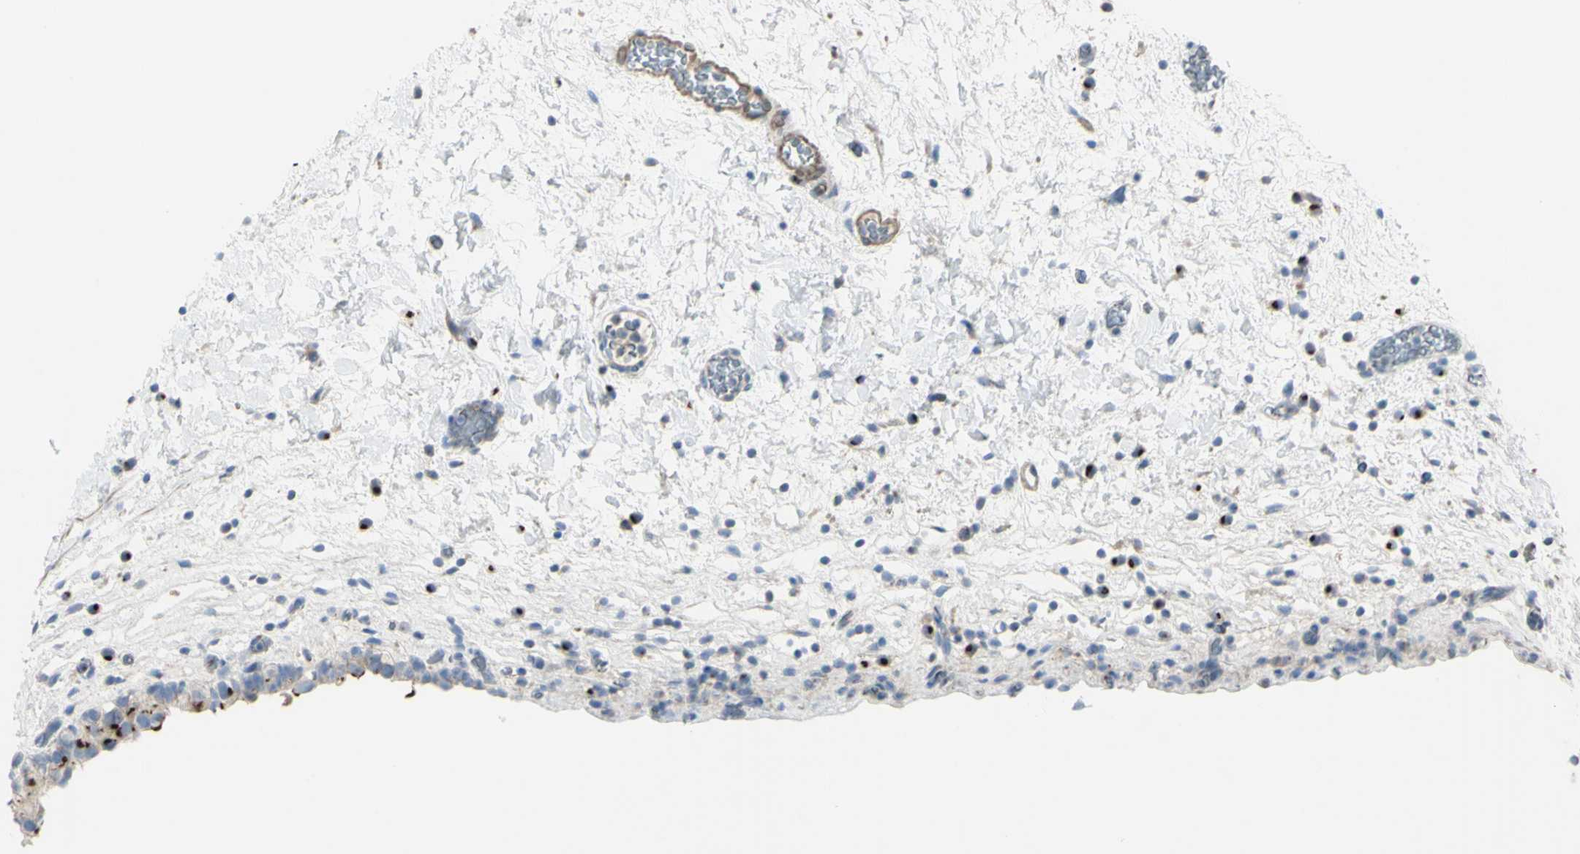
{"staining": {"intensity": "weak", "quantity": "25%-75%", "location": "cytoplasmic/membranous"}, "tissue": "urinary bladder", "cell_type": "Urothelial cells", "image_type": "normal", "snomed": [{"axis": "morphology", "description": "Normal tissue, NOS"}, {"axis": "topography", "description": "Urinary bladder"}], "caption": "This is an image of IHC staining of benign urinary bladder, which shows weak positivity in the cytoplasmic/membranous of urothelial cells.", "gene": "B4GALT3", "patient": {"sex": "female", "age": 64}}